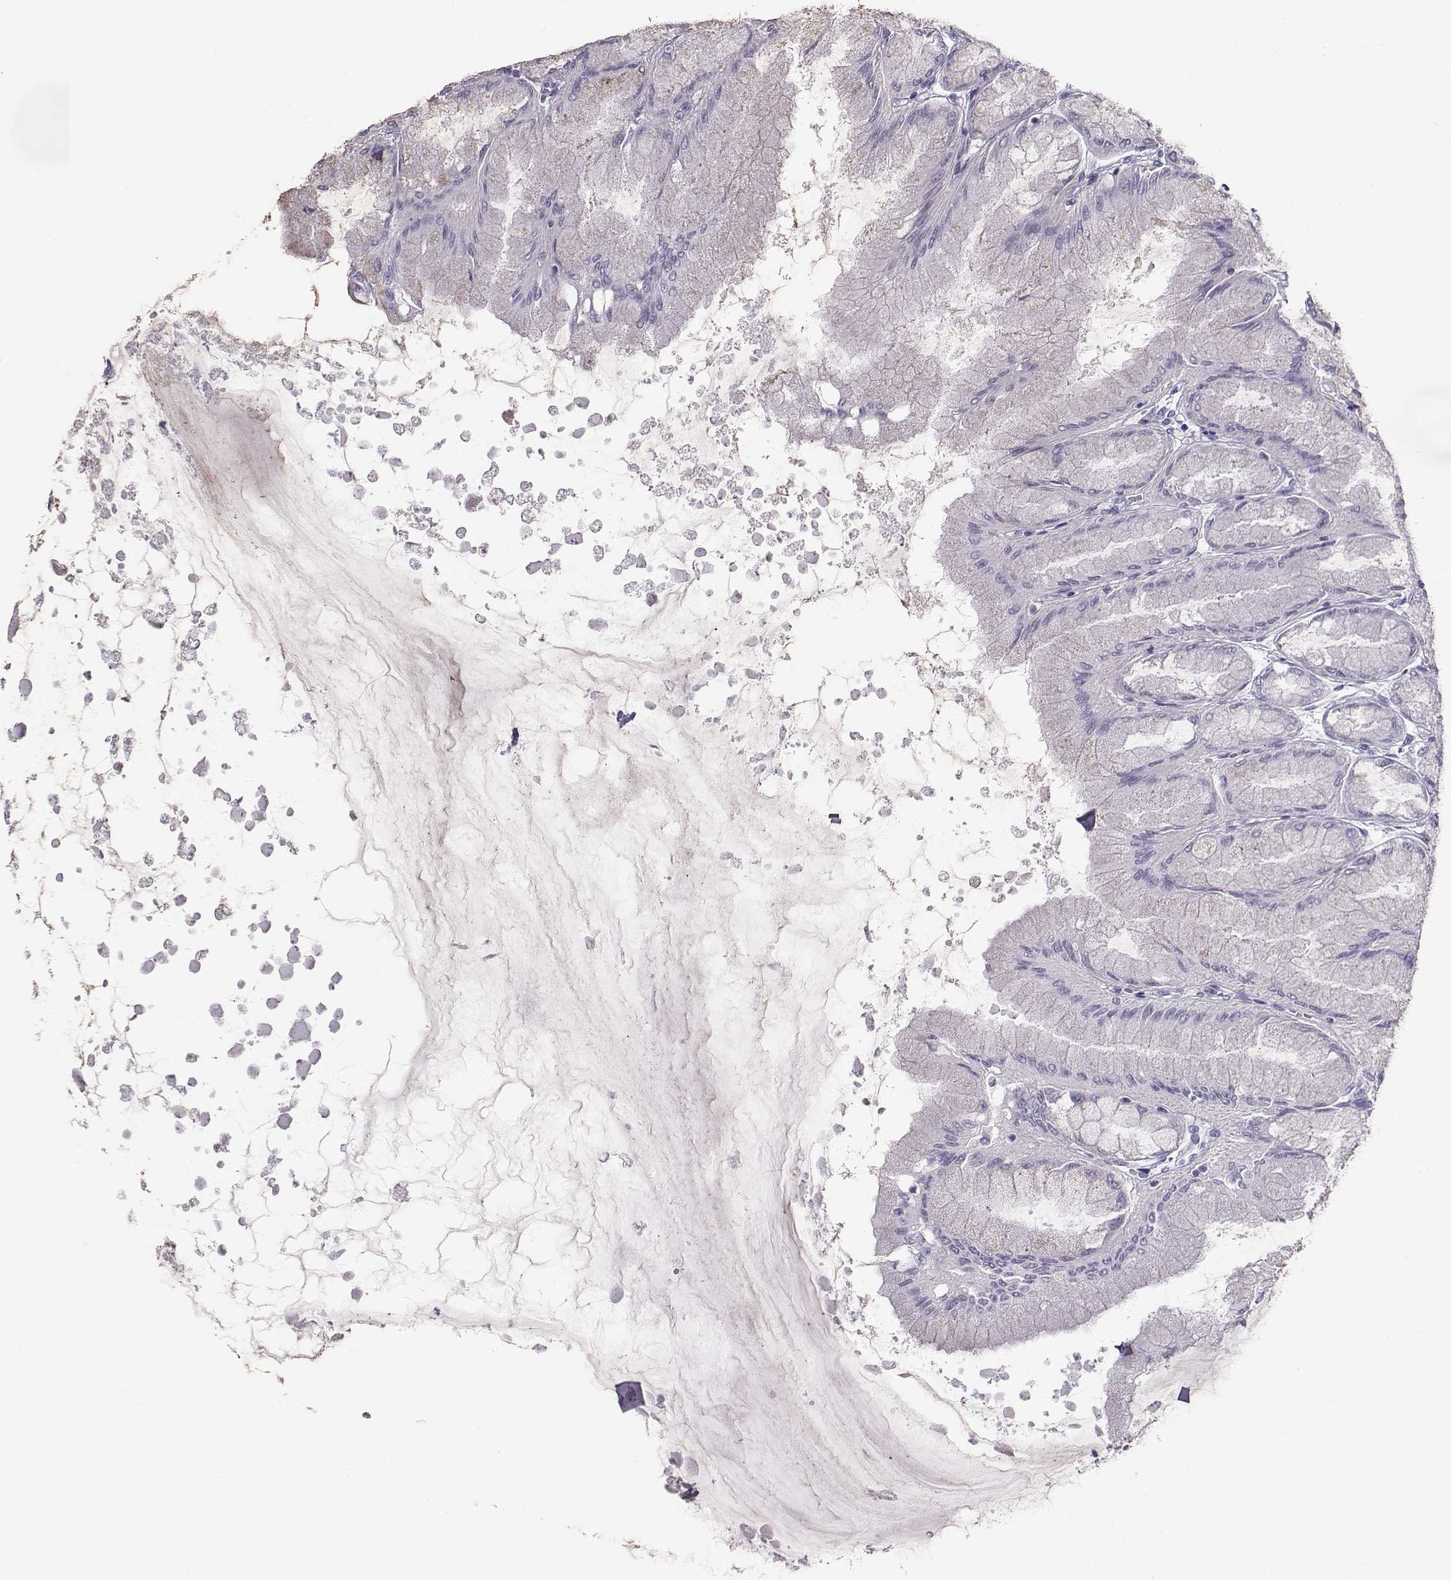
{"staining": {"intensity": "negative", "quantity": "none", "location": "none"}, "tissue": "stomach", "cell_type": "Glandular cells", "image_type": "normal", "snomed": [{"axis": "morphology", "description": "Normal tissue, NOS"}, {"axis": "topography", "description": "Stomach, upper"}], "caption": "A histopathology image of stomach stained for a protein displays no brown staining in glandular cells. The staining was performed using DAB to visualize the protein expression in brown, while the nuclei were stained in blue with hematoxylin (Magnification: 20x).", "gene": "DMRT3", "patient": {"sex": "male", "age": 60}}